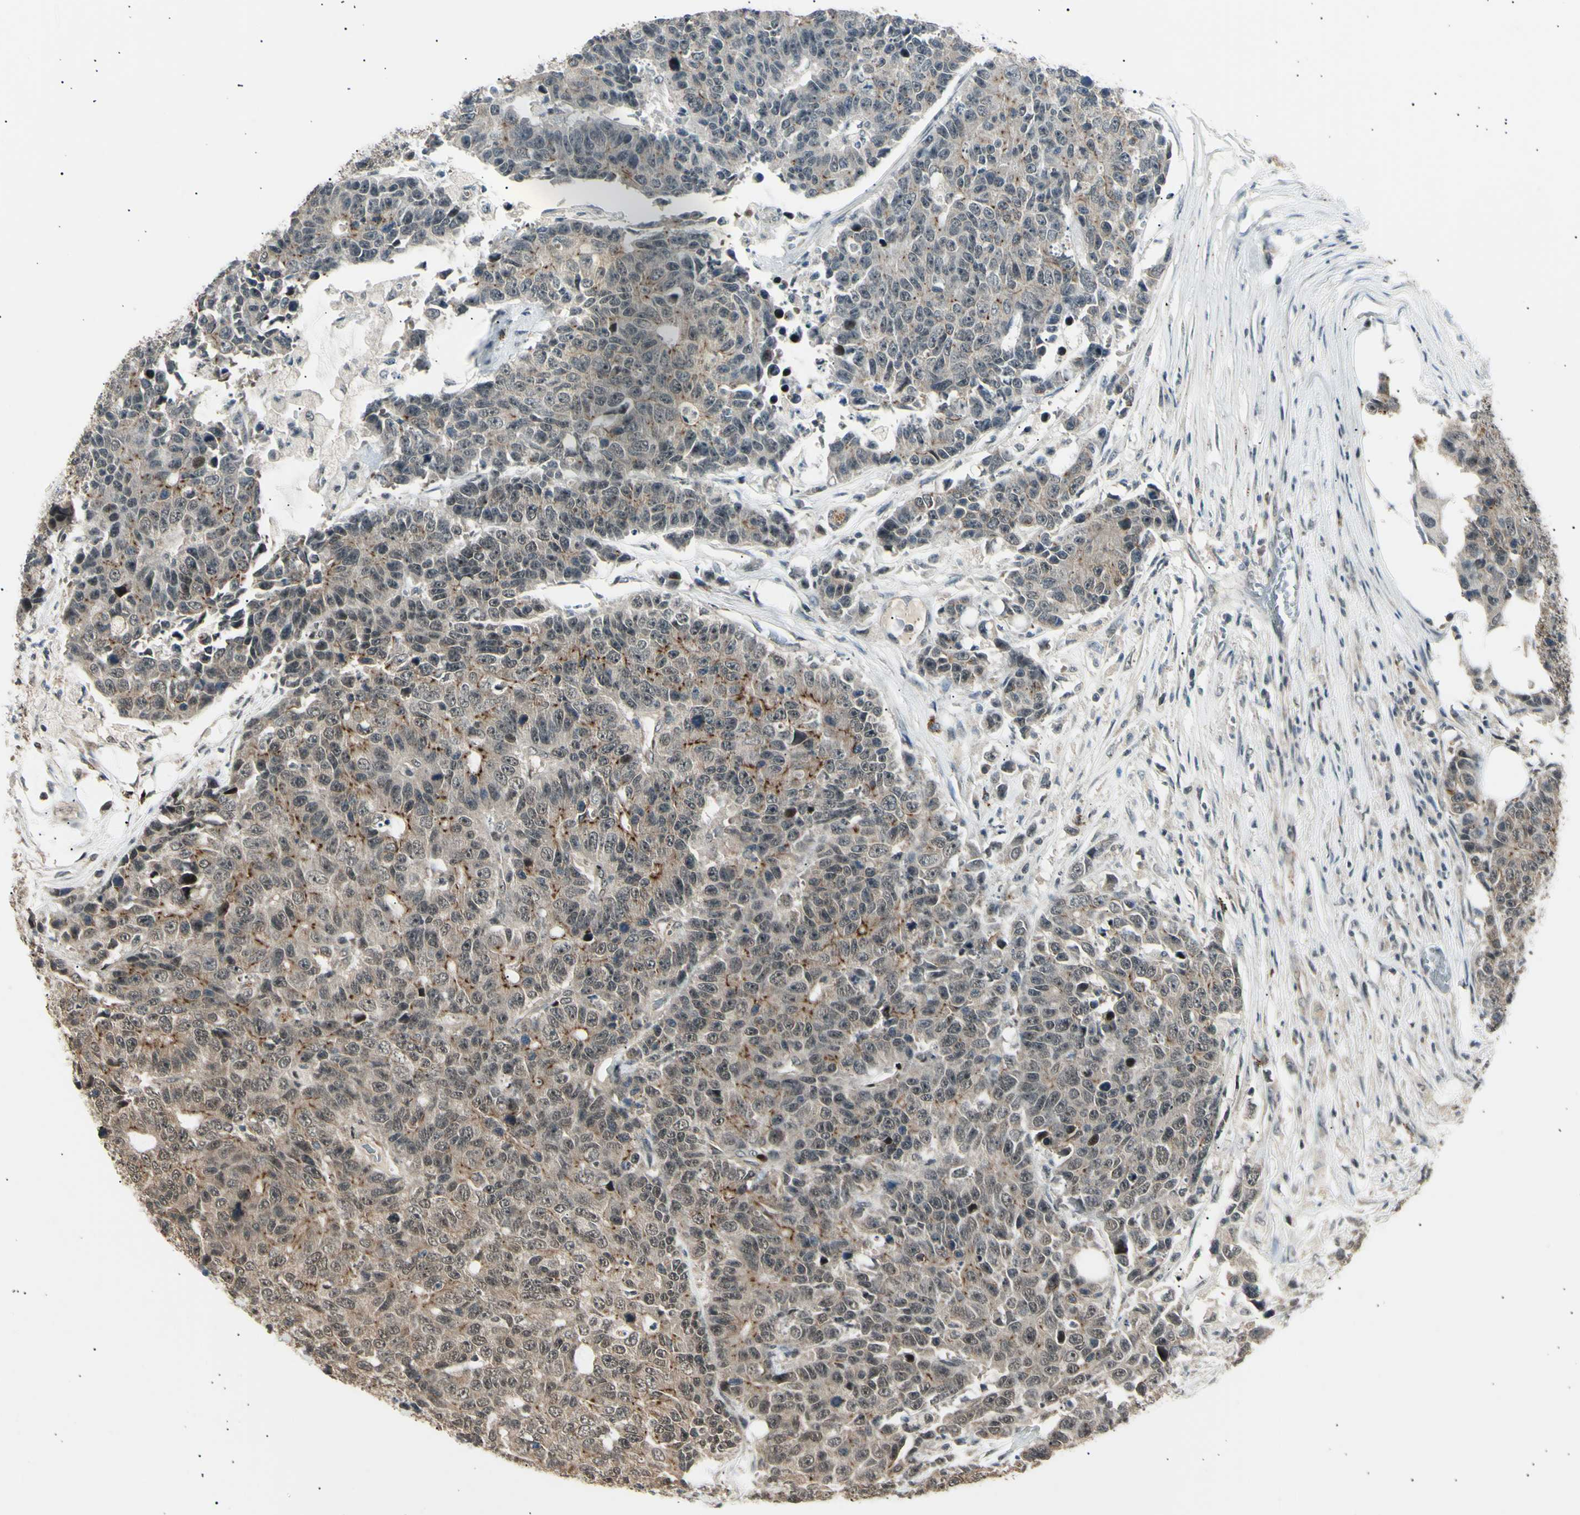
{"staining": {"intensity": "weak", "quantity": "25%-75%", "location": "nuclear"}, "tissue": "colorectal cancer", "cell_type": "Tumor cells", "image_type": "cancer", "snomed": [{"axis": "morphology", "description": "Adenocarcinoma, NOS"}, {"axis": "topography", "description": "Colon"}], "caption": "Protein expression analysis of human colorectal cancer reveals weak nuclear expression in approximately 25%-75% of tumor cells.", "gene": "NUAK2", "patient": {"sex": "female", "age": 86}}